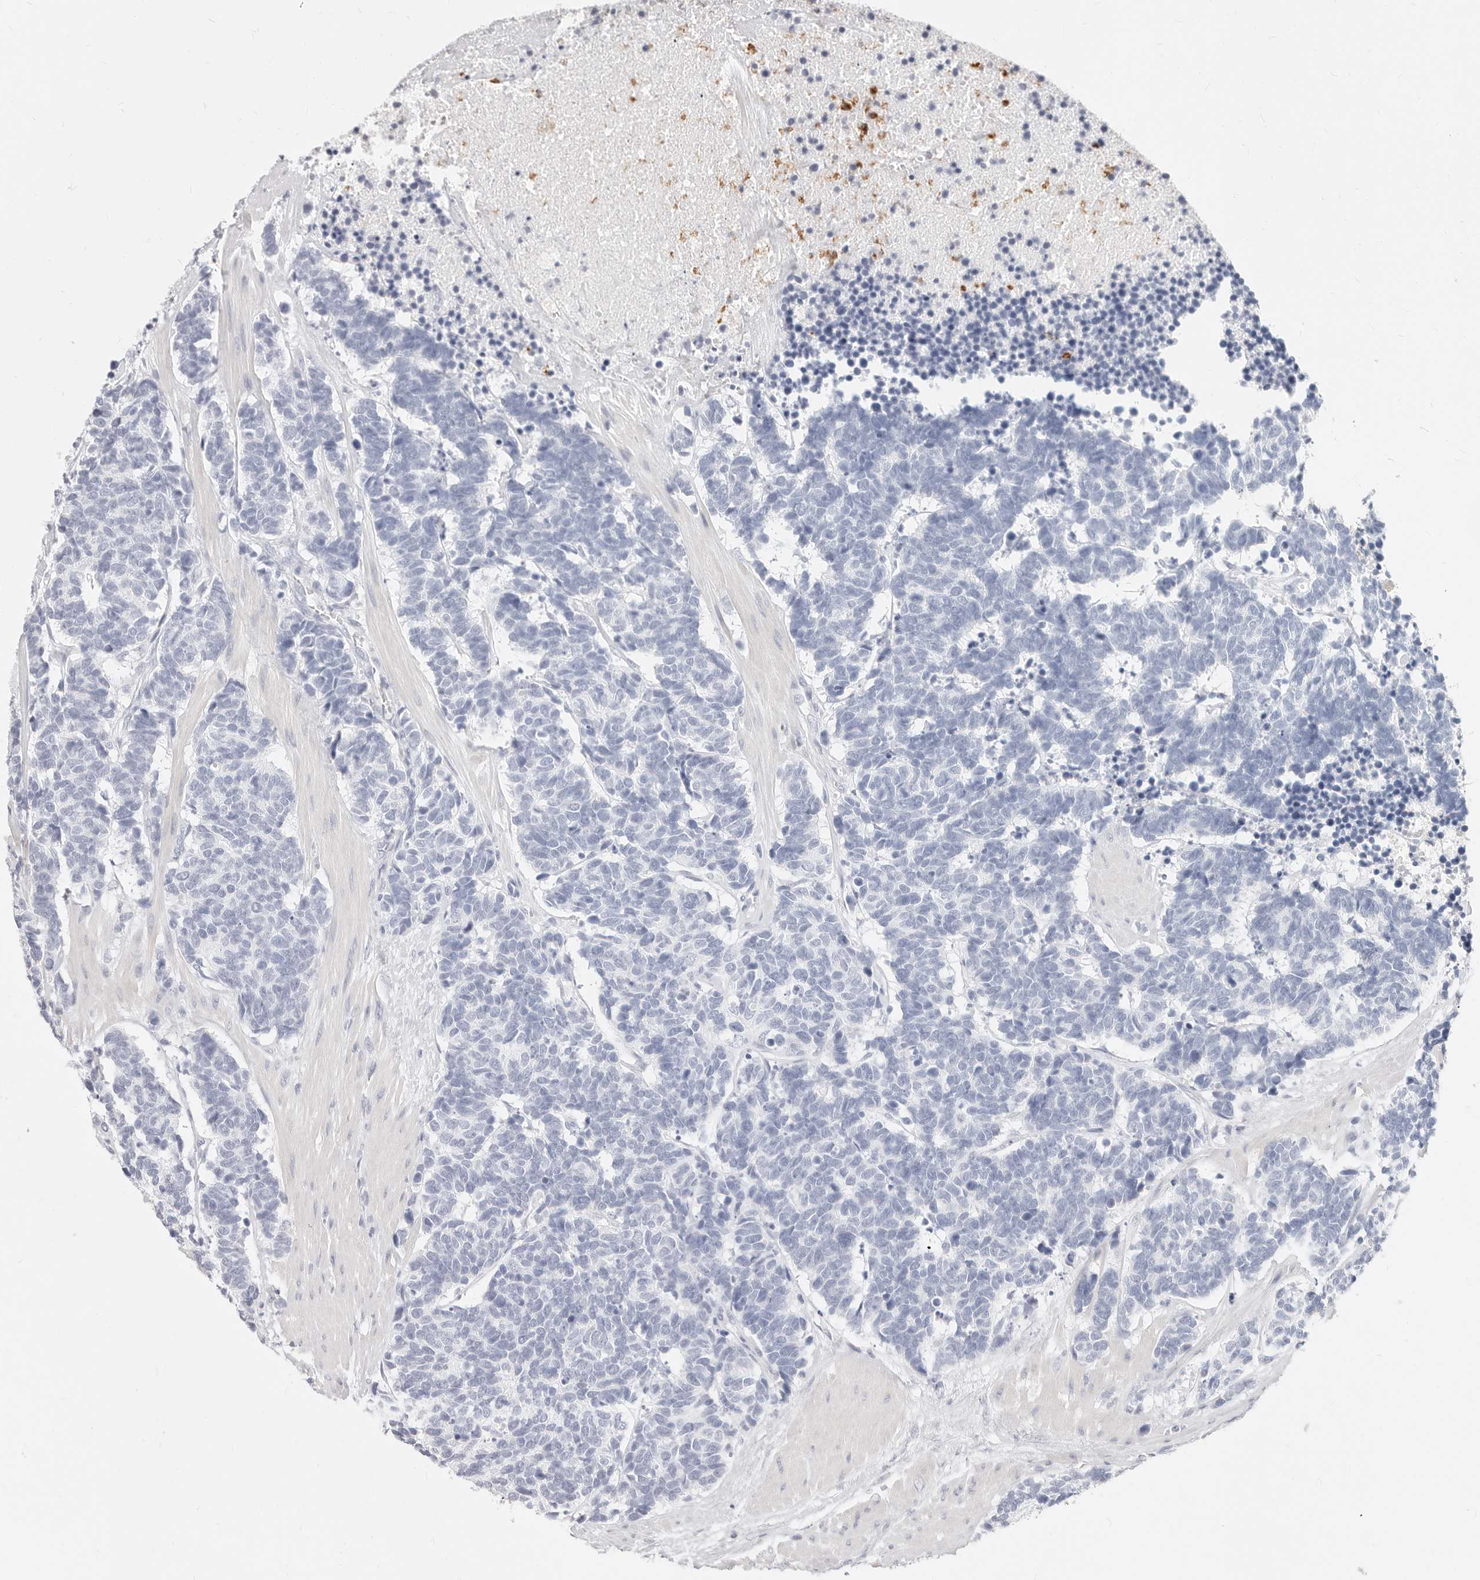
{"staining": {"intensity": "negative", "quantity": "none", "location": "none"}, "tissue": "carcinoid", "cell_type": "Tumor cells", "image_type": "cancer", "snomed": [{"axis": "morphology", "description": "Carcinoma, NOS"}, {"axis": "morphology", "description": "Carcinoid, malignant, NOS"}, {"axis": "topography", "description": "Urinary bladder"}], "caption": "This is an immunohistochemistry micrograph of human carcinoid. There is no expression in tumor cells.", "gene": "CAMP", "patient": {"sex": "male", "age": 57}}